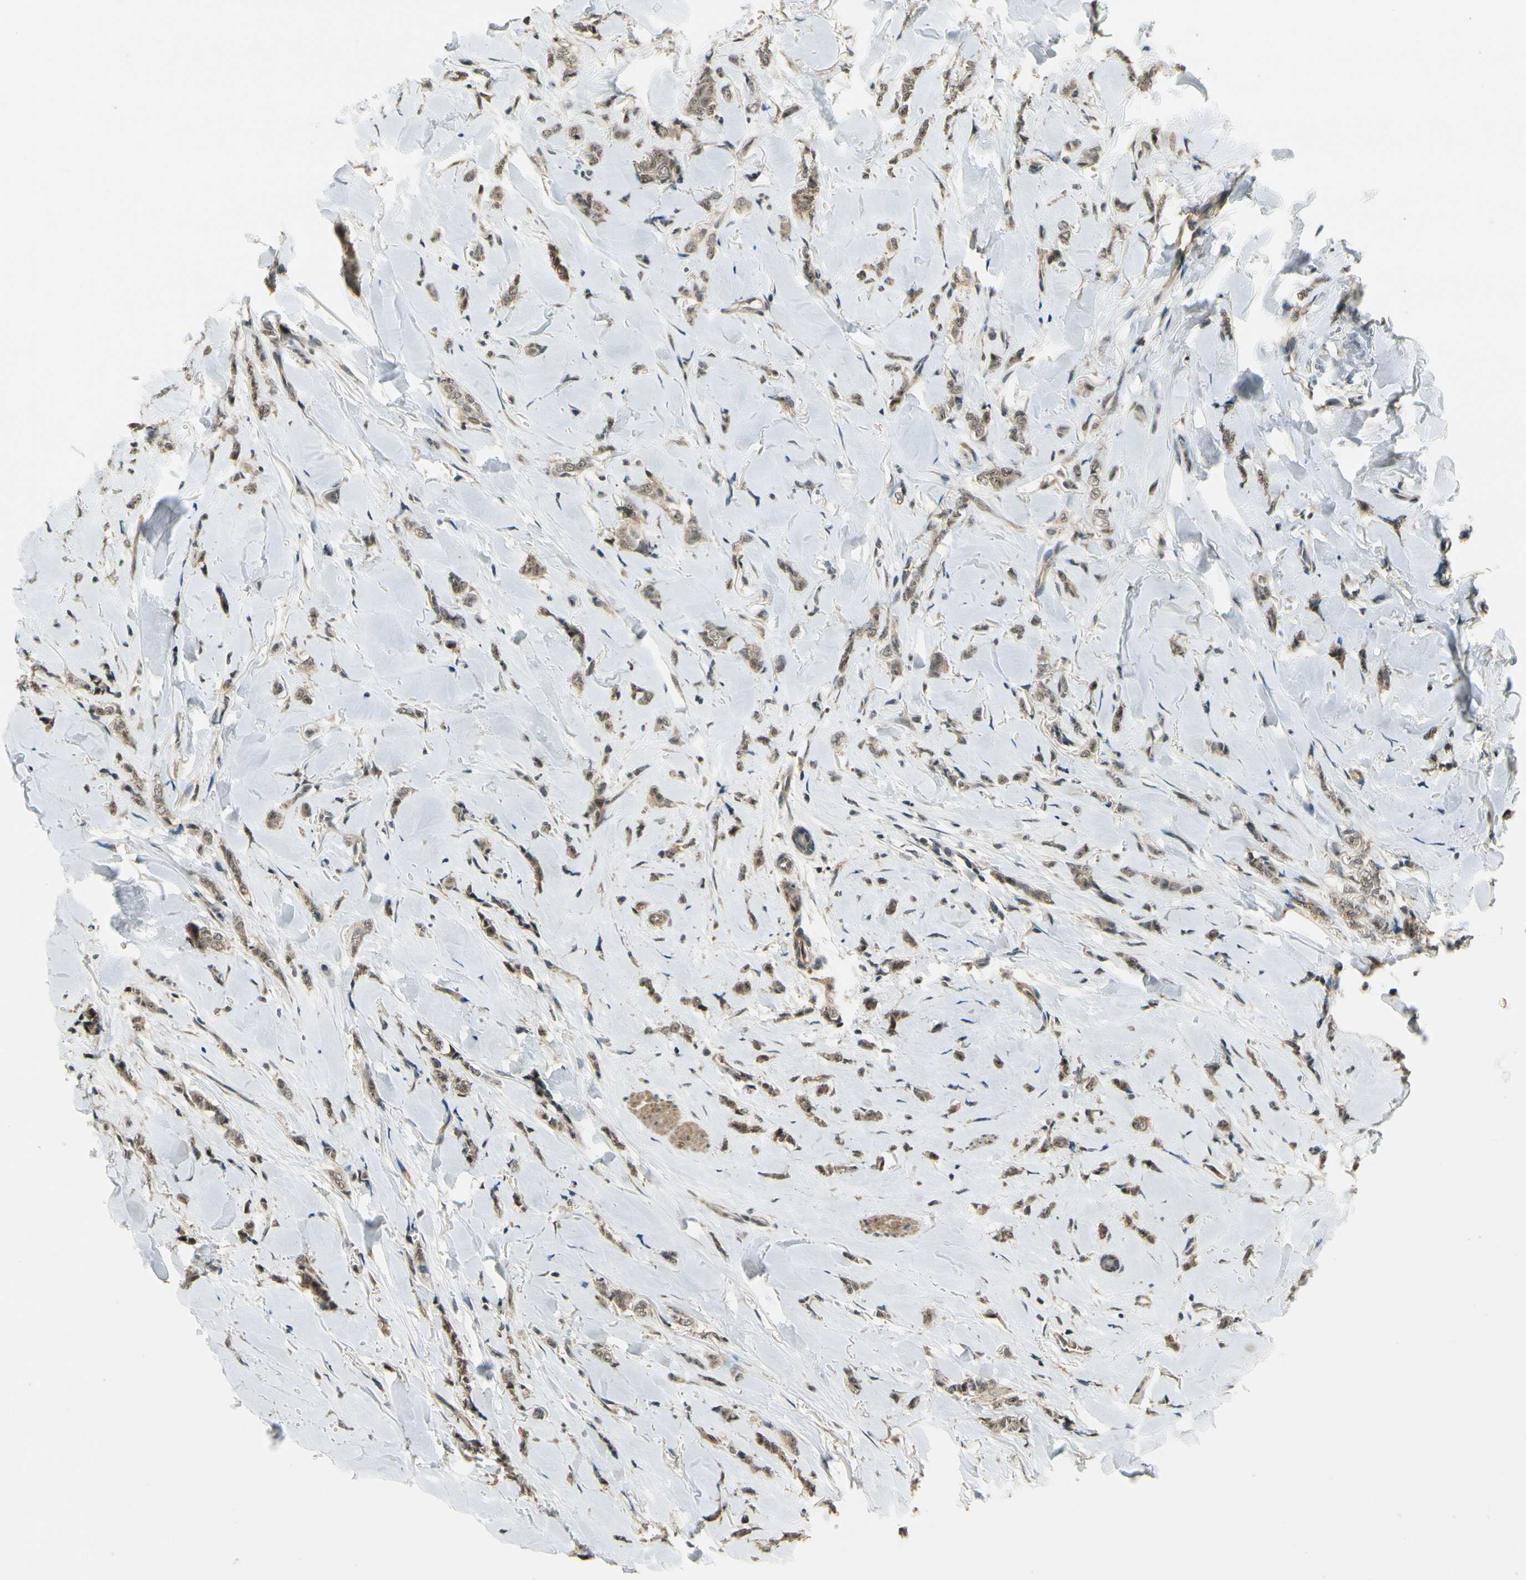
{"staining": {"intensity": "moderate", "quantity": ">75%", "location": "cytoplasmic/membranous"}, "tissue": "breast cancer", "cell_type": "Tumor cells", "image_type": "cancer", "snomed": [{"axis": "morphology", "description": "Lobular carcinoma"}, {"axis": "topography", "description": "Skin"}, {"axis": "topography", "description": "Breast"}], "caption": "Protein expression analysis of lobular carcinoma (breast) demonstrates moderate cytoplasmic/membranous expression in approximately >75% of tumor cells. The staining was performed using DAB, with brown indicating positive protein expression. Nuclei are stained blue with hematoxylin.", "gene": "MCPH1", "patient": {"sex": "female", "age": 46}}